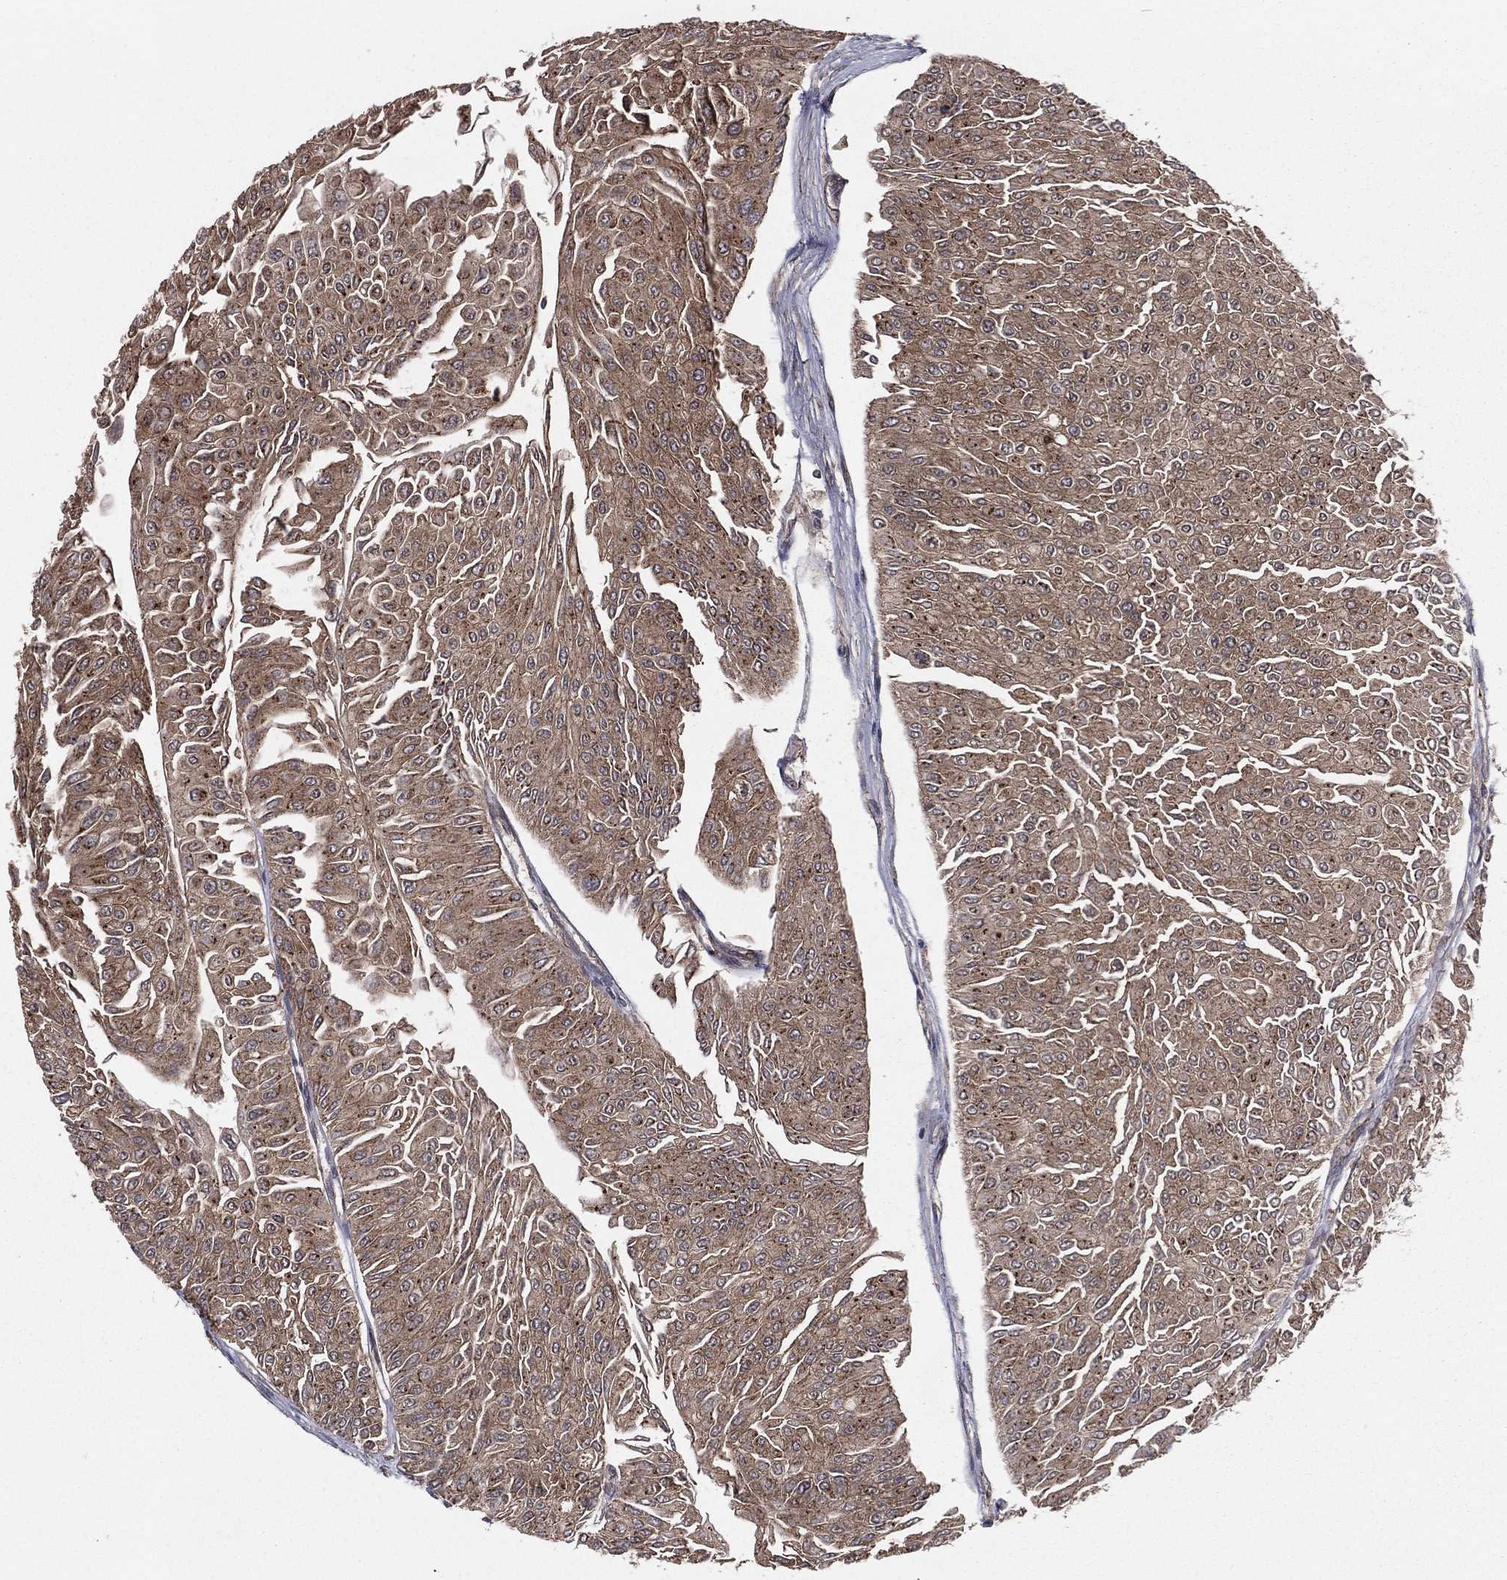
{"staining": {"intensity": "weak", "quantity": ">75%", "location": "cytoplasmic/membranous"}, "tissue": "urothelial cancer", "cell_type": "Tumor cells", "image_type": "cancer", "snomed": [{"axis": "morphology", "description": "Urothelial carcinoma, Low grade"}, {"axis": "topography", "description": "Urinary bladder"}], "caption": "Urothelial cancer stained with a brown dye displays weak cytoplasmic/membranous positive expression in about >75% of tumor cells.", "gene": "CERT1", "patient": {"sex": "male", "age": 67}}